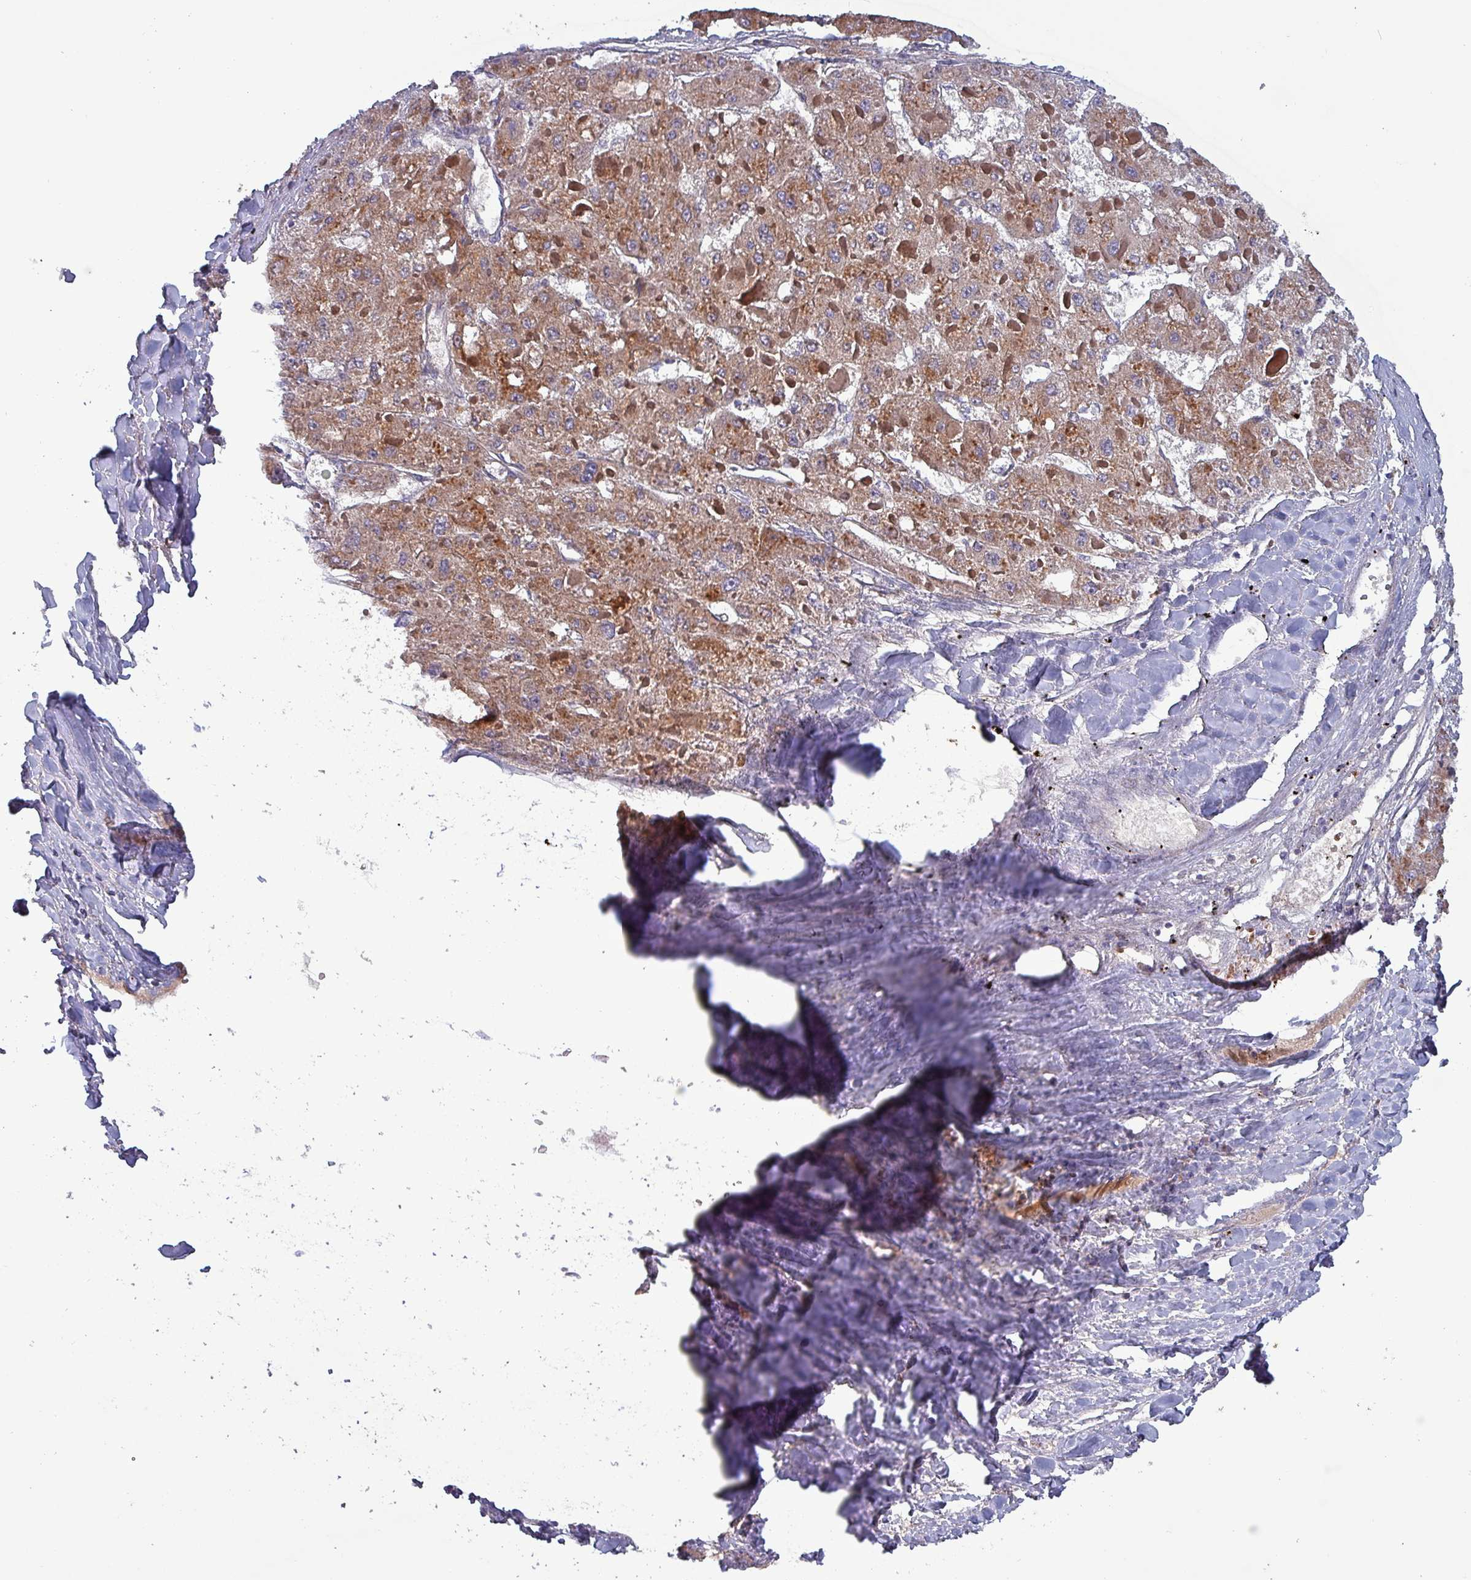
{"staining": {"intensity": "strong", "quantity": ">75%", "location": "cytoplasmic/membranous"}, "tissue": "liver cancer", "cell_type": "Tumor cells", "image_type": "cancer", "snomed": [{"axis": "morphology", "description": "Carcinoma, Hepatocellular, NOS"}, {"axis": "topography", "description": "Liver"}], "caption": "Liver cancer stained with a brown dye shows strong cytoplasmic/membranous positive staining in approximately >75% of tumor cells.", "gene": "ZNF322", "patient": {"sex": "female", "age": 73}}